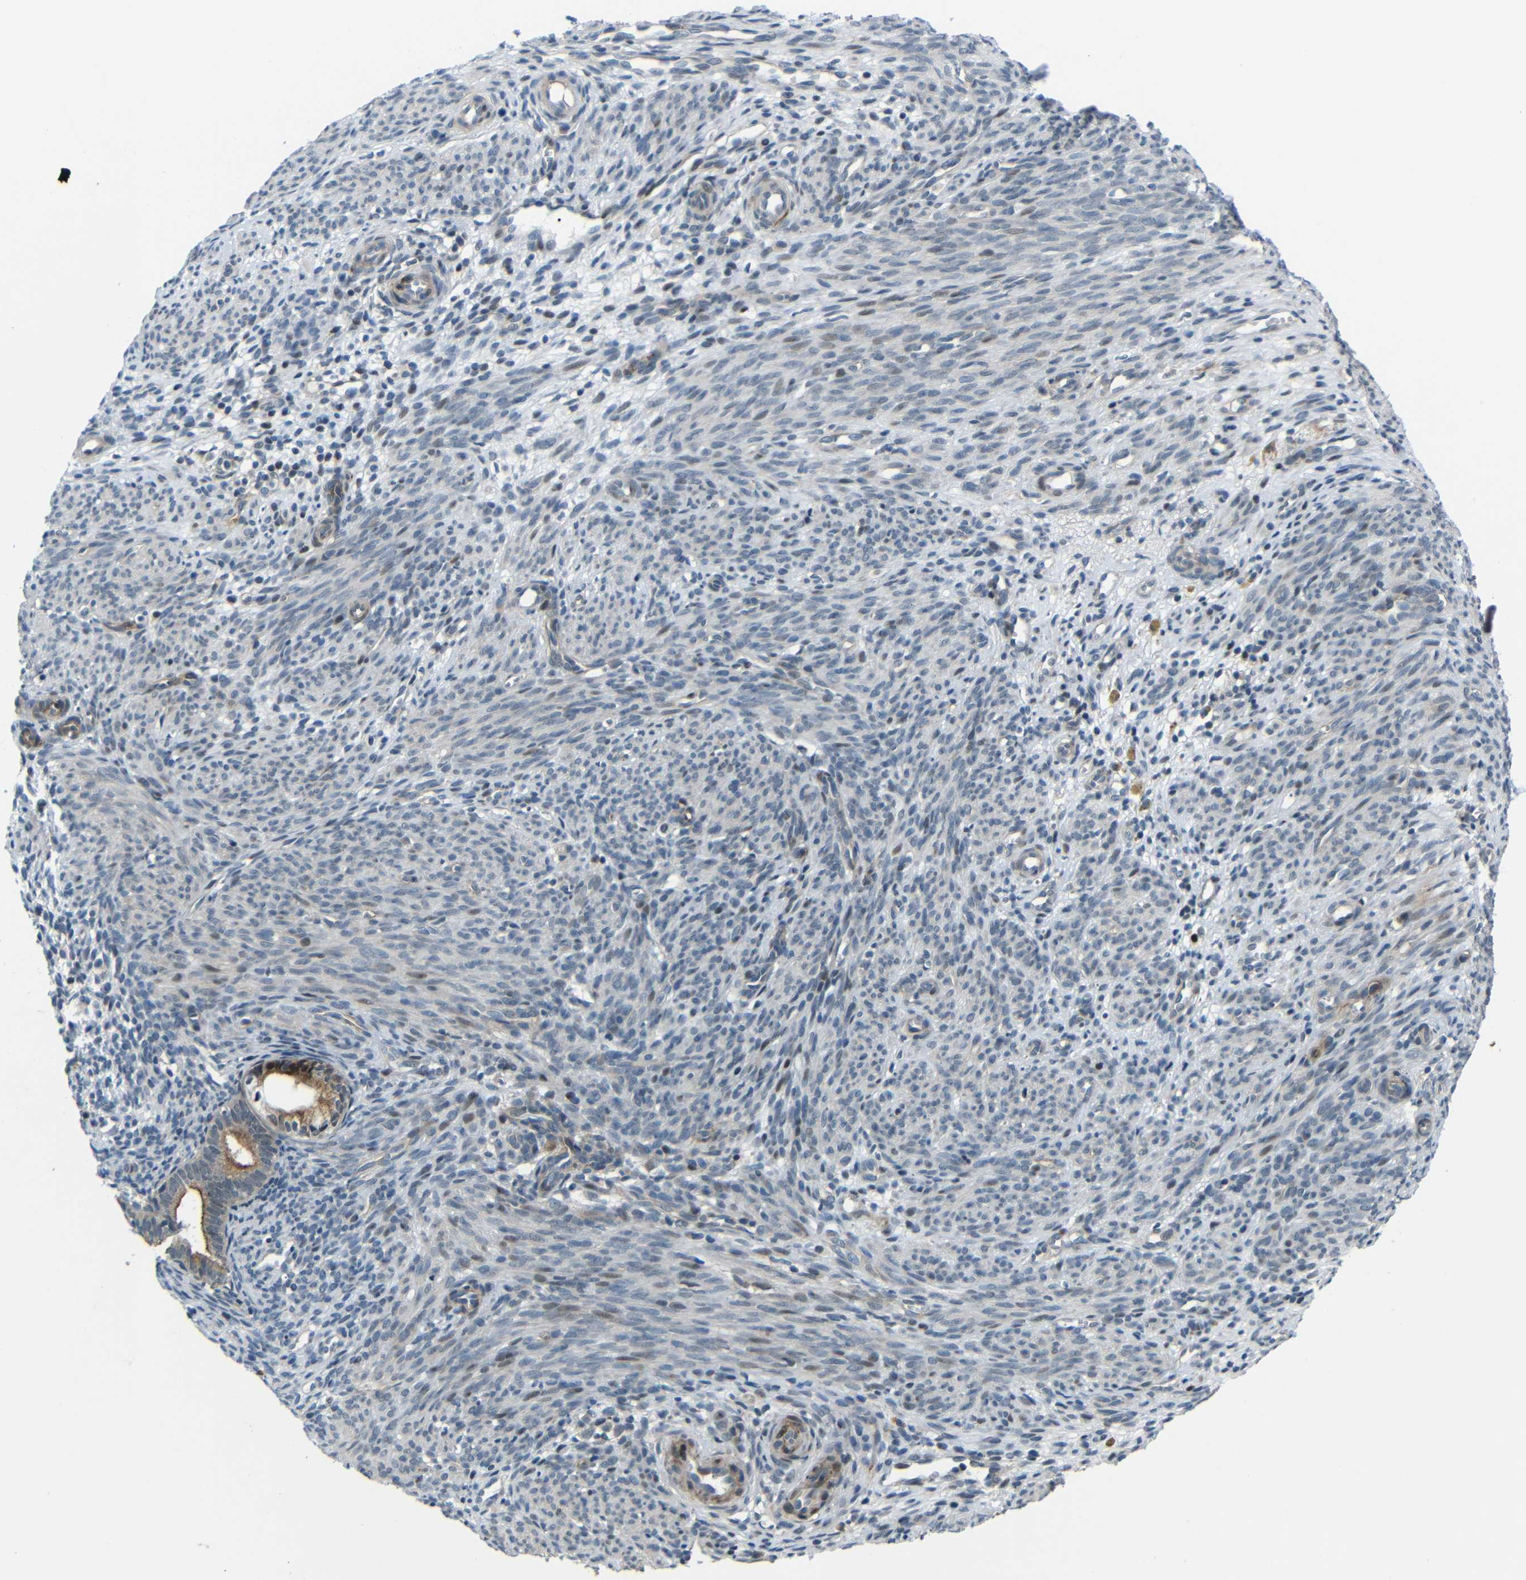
{"staining": {"intensity": "negative", "quantity": "none", "location": "none"}, "tissue": "endometrium", "cell_type": "Cells in endometrial stroma", "image_type": "normal", "snomed": [{"axis": "morphology", "description": "Normal tissue, NOS"}, {"axis": "morphology", "description": "Adenocarcinoma, NOS"}, {"axis": "topography", "description": "Endometrium"}, {"axis": "topography", "description": "Ovary"}], "caption": "Cells in endometrial stroma show no significant staining in unremarkable endometrium.", "gene": "SYDE1", "patient": {"sex": "female", "age": 68}}